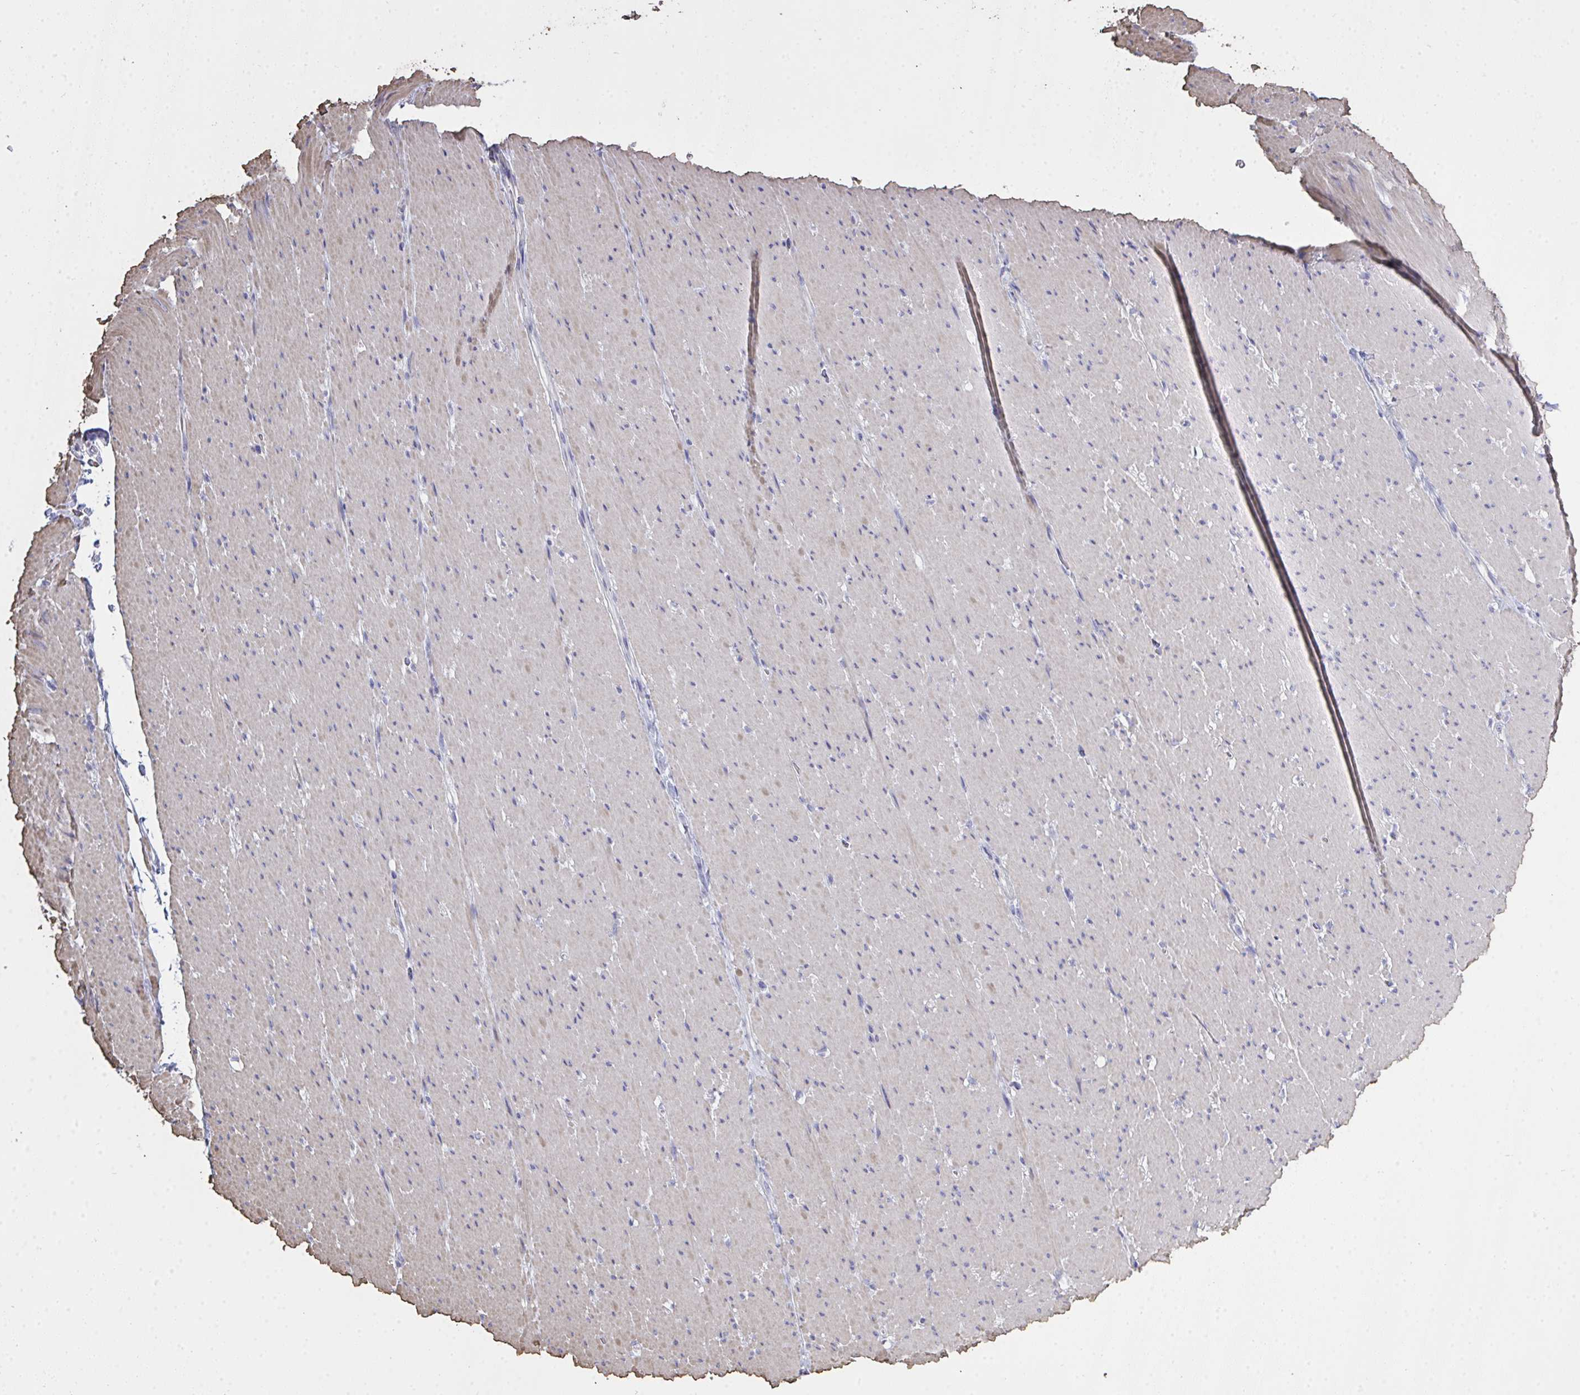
{"staining": {"intensity": "weak", "quantity": "25%-75%", "location": "cytoplasmic/membranous"}, "tissue": "smooth muscle", "cell_type": "Smooth muscle cells", "image_type": "normal", "snomed": [{"axis": "morphology", "description": "Normal tissue, NOS"}, {"axis": "topography", "description": "Smooth muscle"}, {"axis": "topography", "description": "Rectum"}], "caption": "A photomicrograph of smooth muscle stained for a protein reveals weak cytoplasmic/membranous brown staining in smooth muscle cells. (DAB IHC with brightfield microscopy, high magnification).", "gene": "IL23R", "patient": {"sex": "male", "age": 53}}